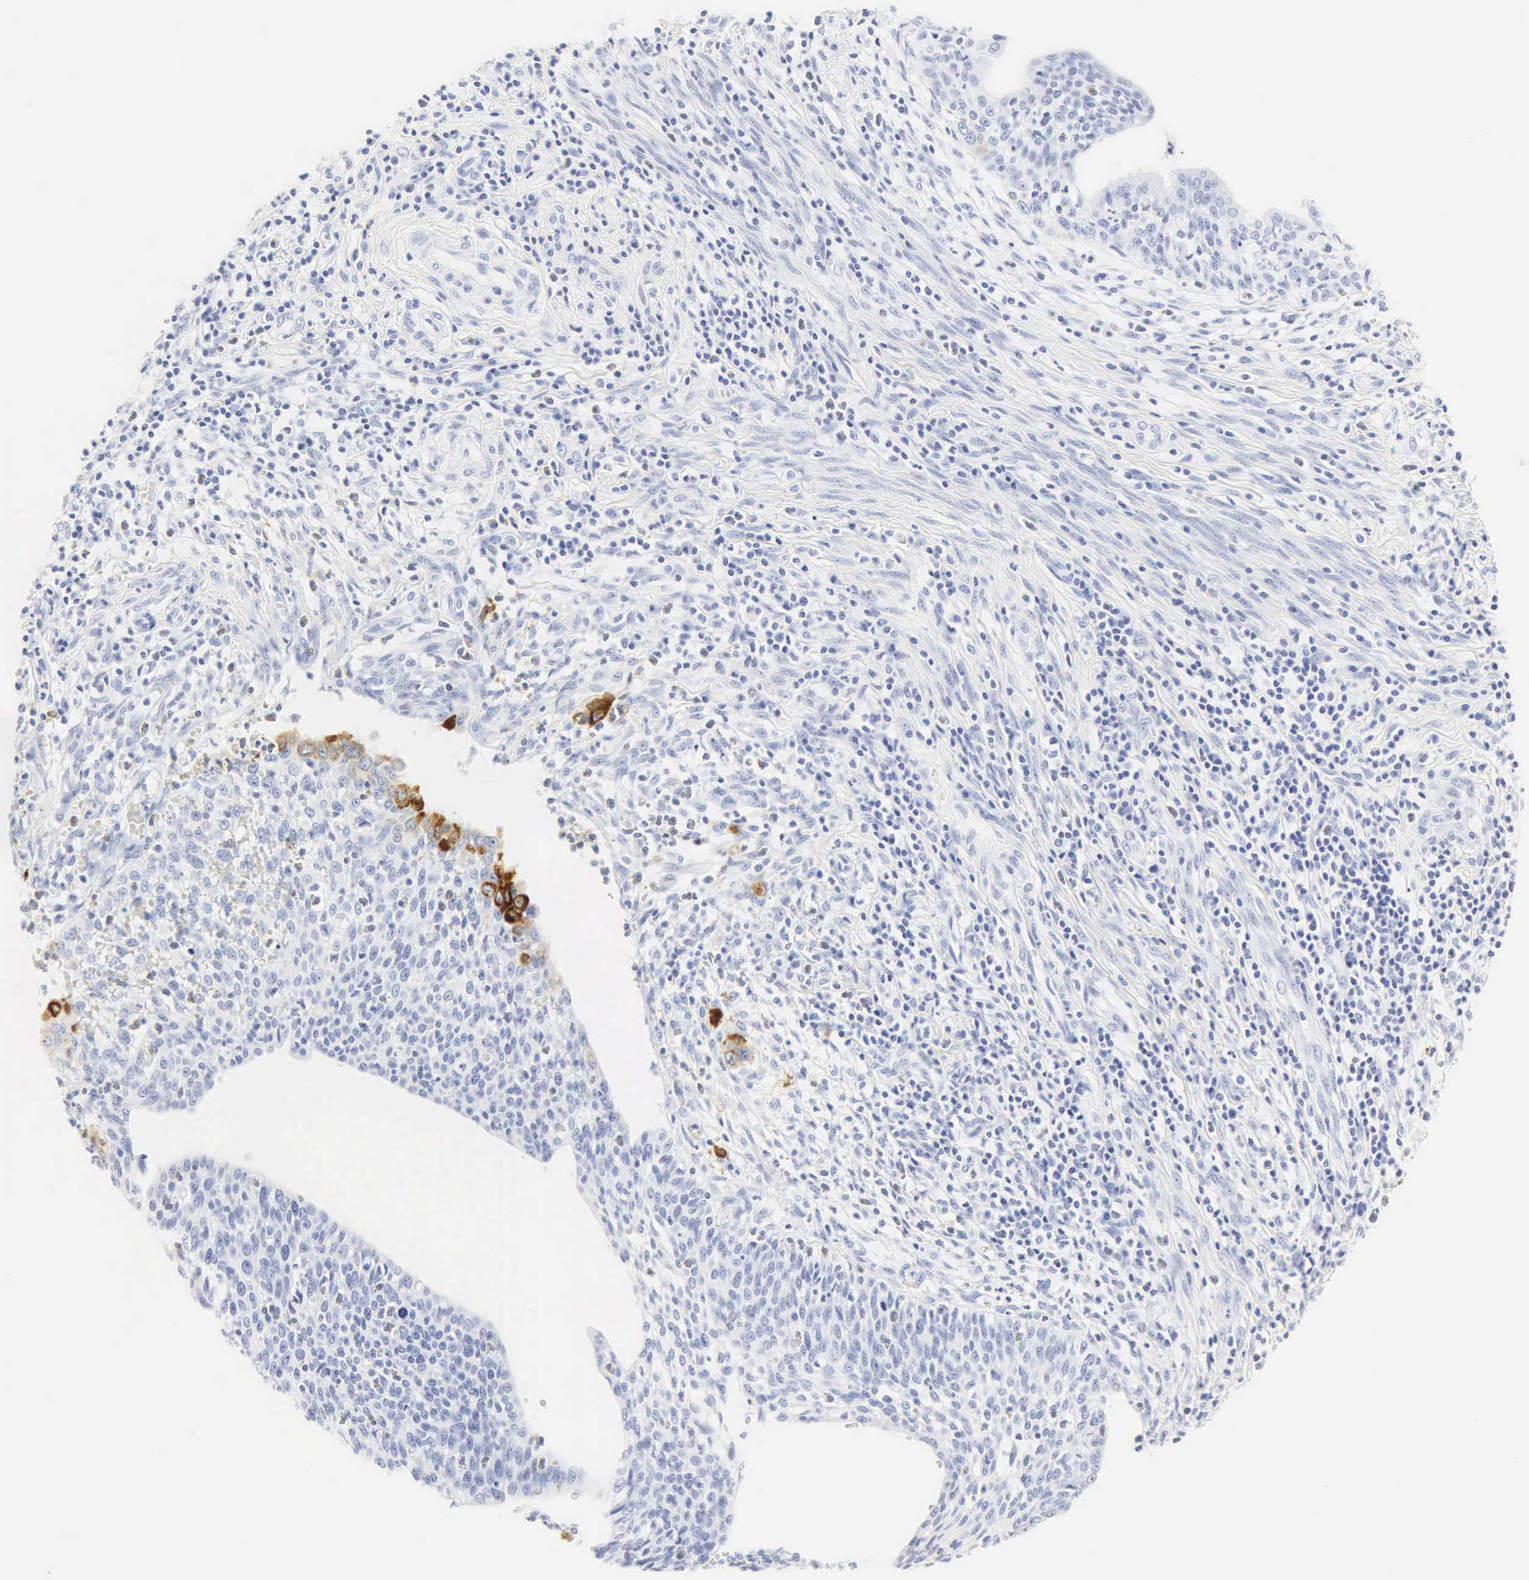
{"staining": {"intensity": "moderate", "quantity": "<25%", "location": "cytoplasmic/membranous"}, "tissue": "cervical cancer", "cell_type": "Tumor cells", "image_type": "cancer", "snomed": [{"axis": "morphology", "description": "Squamous cell carcinoma, NOS"}, {"axis": "topography", "description": "Cervix"}], "caption": "Immunohistochemistry micrograph of human cervical cancer (squamous cell carcinoma) stained for a protein (brown), which displays low levels of moderate cytoplasmic/membranous staining in approximately <25% of tumor cells.", "gene": "CGB3", "patient": {"sex": "female", "age": 41}}